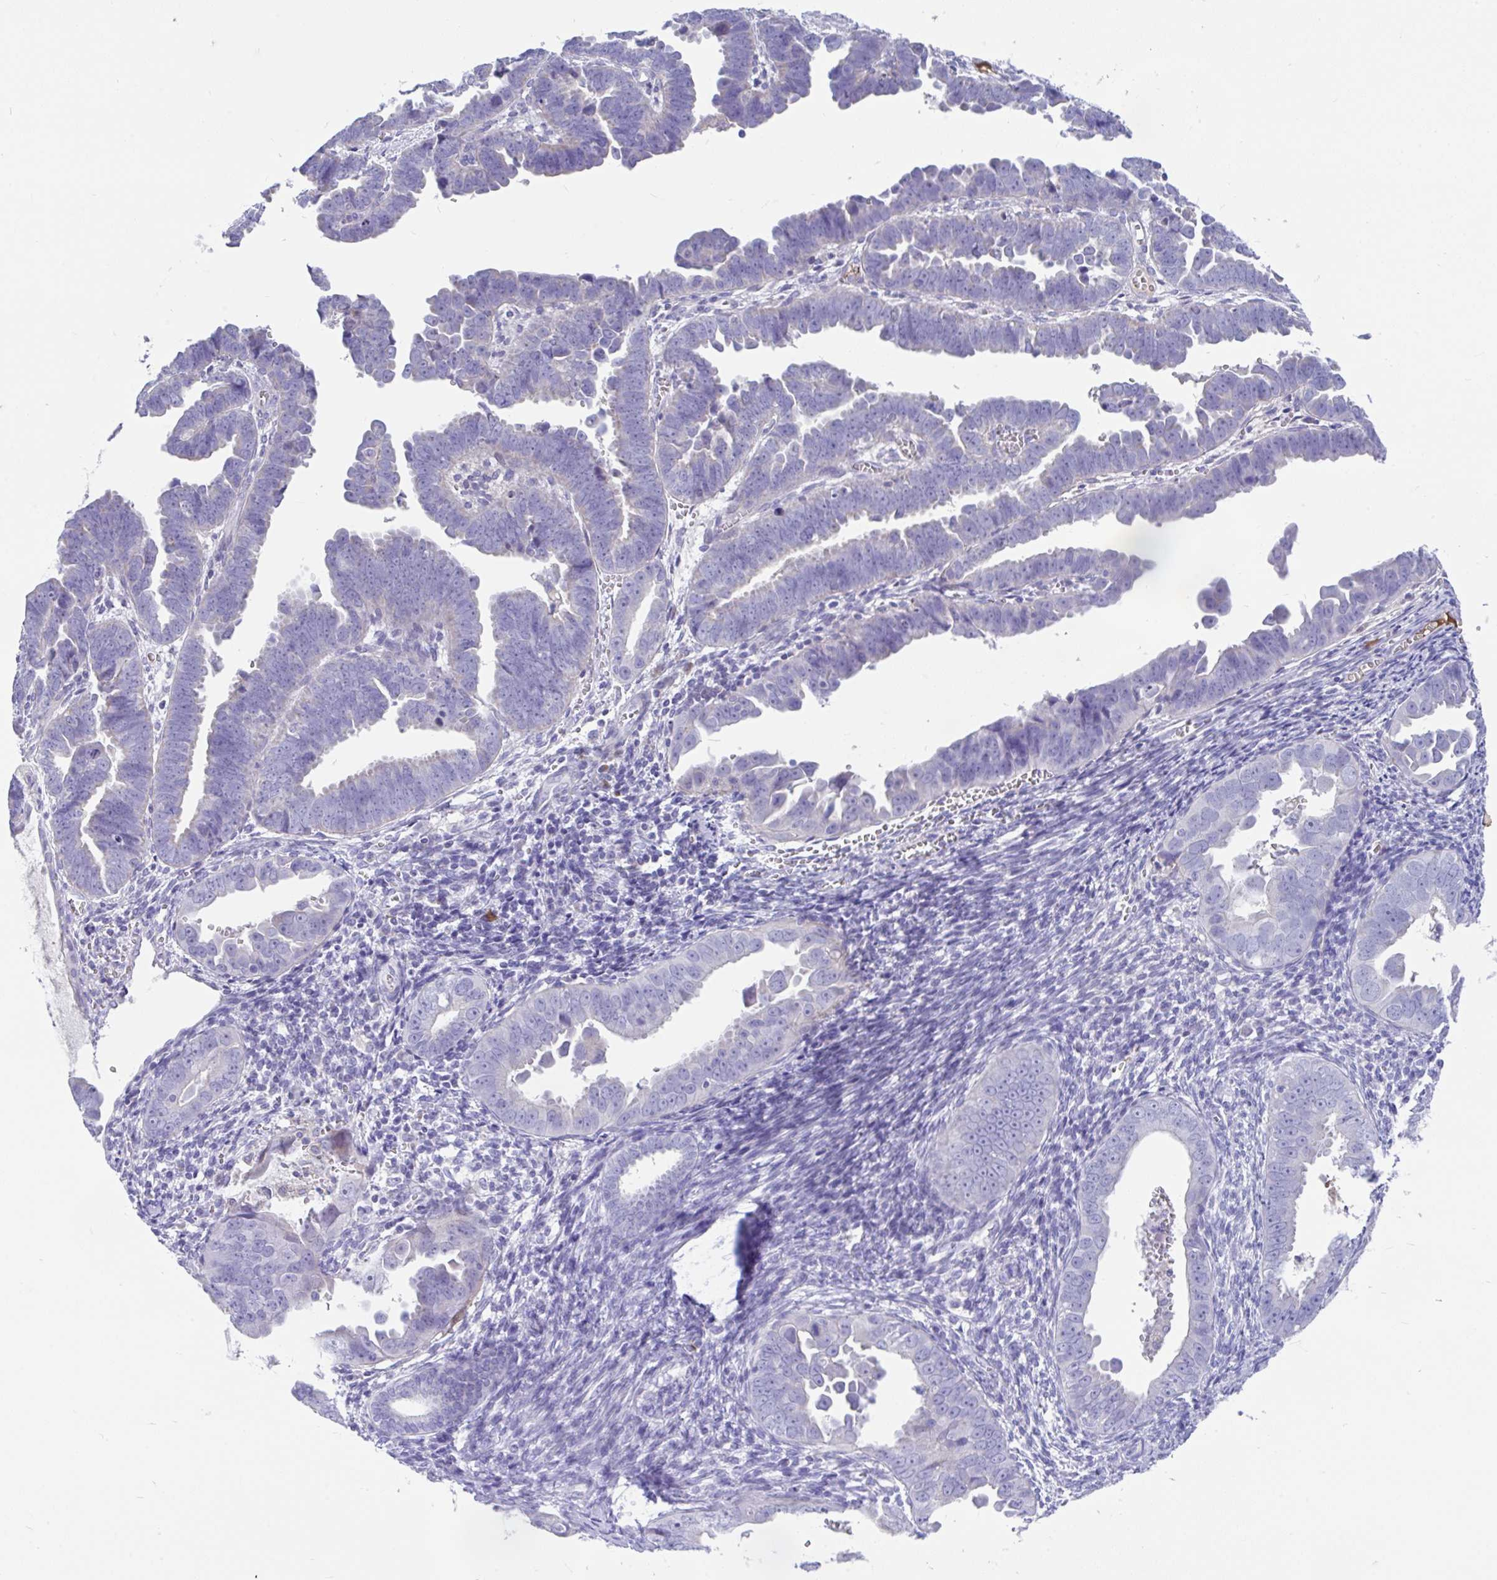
{"staining": {"intensity": "negative", "quantity": "none", "location": "none"}, "tissue": "endometrial cancer", "cell_type": "Tumor cells", "image_type": "cancer", "snomed": [{"axis": "morphology", "description": "Adenocarcinoma, NOS"}, {"axis": "topography", "description": "Endometrium"}], "caption": "Immunohistochemistry (IHC) photomicrograph of endometrial adenocarcinoma stained for a protein (brown), which demonstrates no expression in tumor cells. Nuclei are stained in blue.", "gene": "CCSAP", "patient": {"sex": "female", "age": 75}}